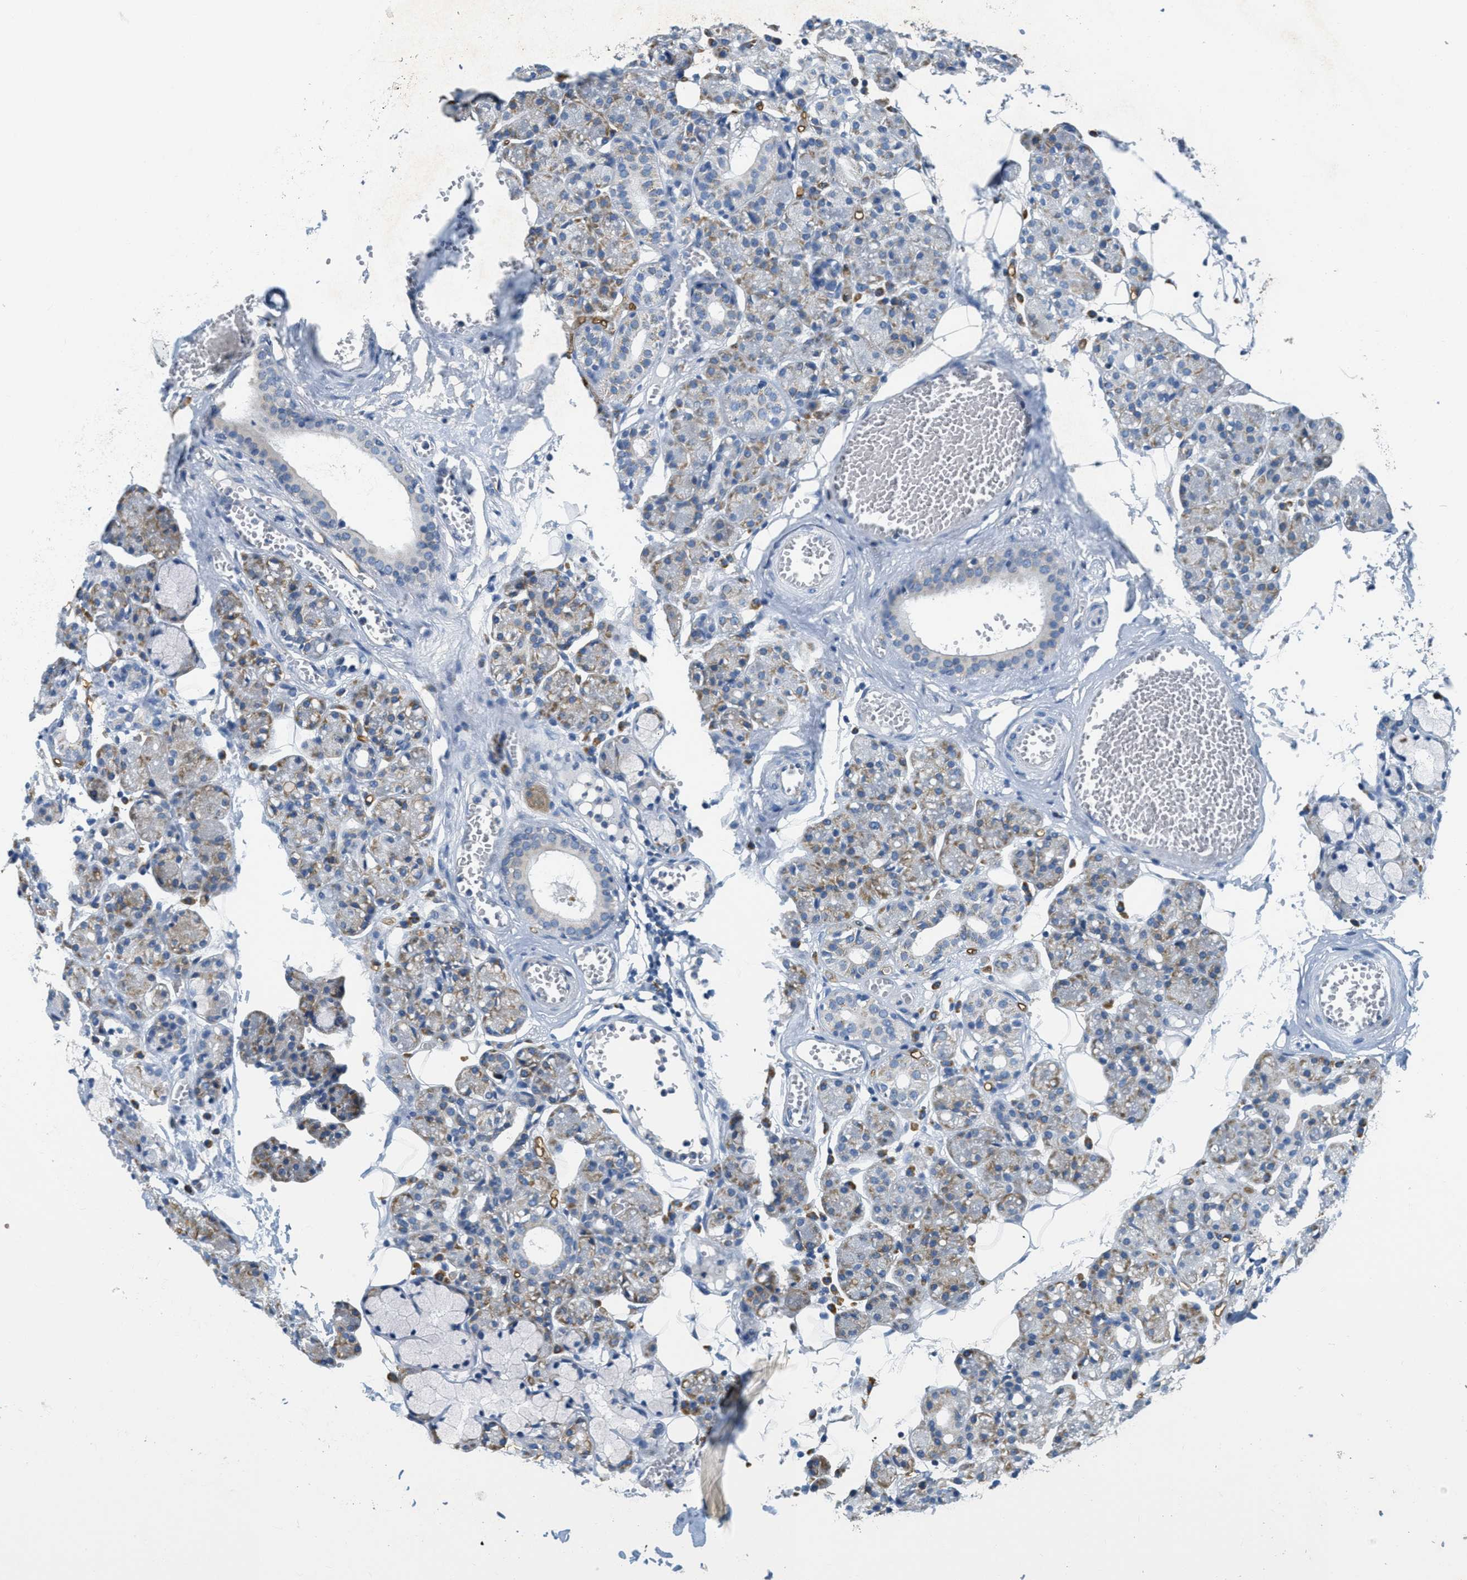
{"staining": {"intensity": "moderate", "quantity": "25%-75%", "location": "cytoplasmic/membranous"}, "tissue": "salivary gland", "cell_type": "Glandular cells", "image_type": "normal", "snomed": [{"axis": "morphology", "description": "Normal tissue, NOS"}, {"axis": "topography", "description": "Salivary gland"}], "caption": "Glandular cells reveal medium levels of moderate cytoplasmic/membranous staining in about 25%-75% of cells in normal human salivary gland.", "gene": "CA4", "patient": {"sex": "male", "age": 63}}